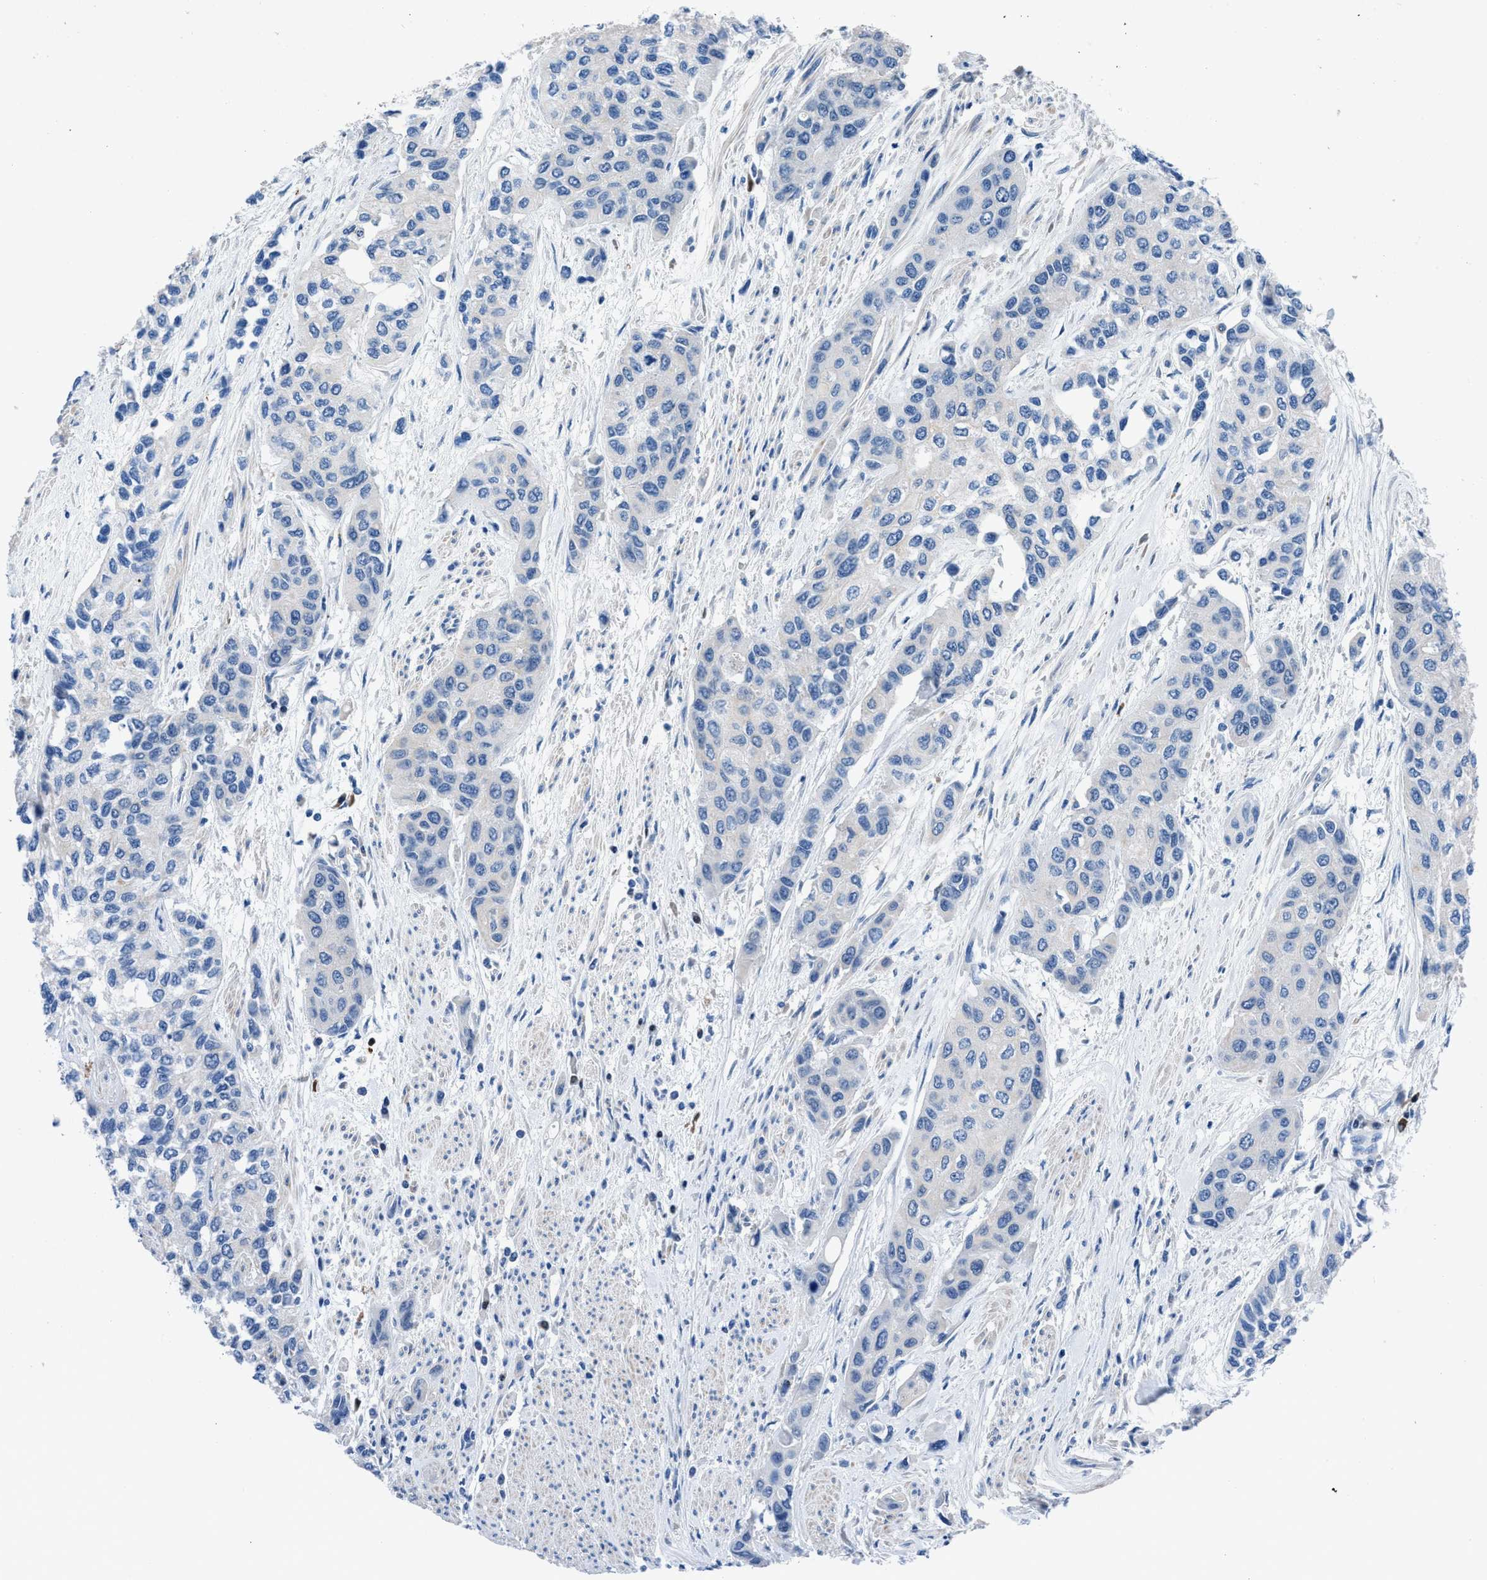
{"staining": {"intensity": "negative", "quantity": "none", "location": "none"}, "tissue": "urothelial cancer", "cell_type": "Tumor cells", "image_type": "cancer", "snomed": [{"axis": "morphology", "description": "Urothelial carcinoma, High grade"}, {"axis": "topography", "description": "Urinary bladder"}], "caption": "An immunohistochemistry micrograph of high-grade urothelial carcinoma is shown. There is no staining in tumor cells of high-grade urothelial carcinoma.", "gene": "UAP1", "patient": {"sex": "female", "age": 56}}